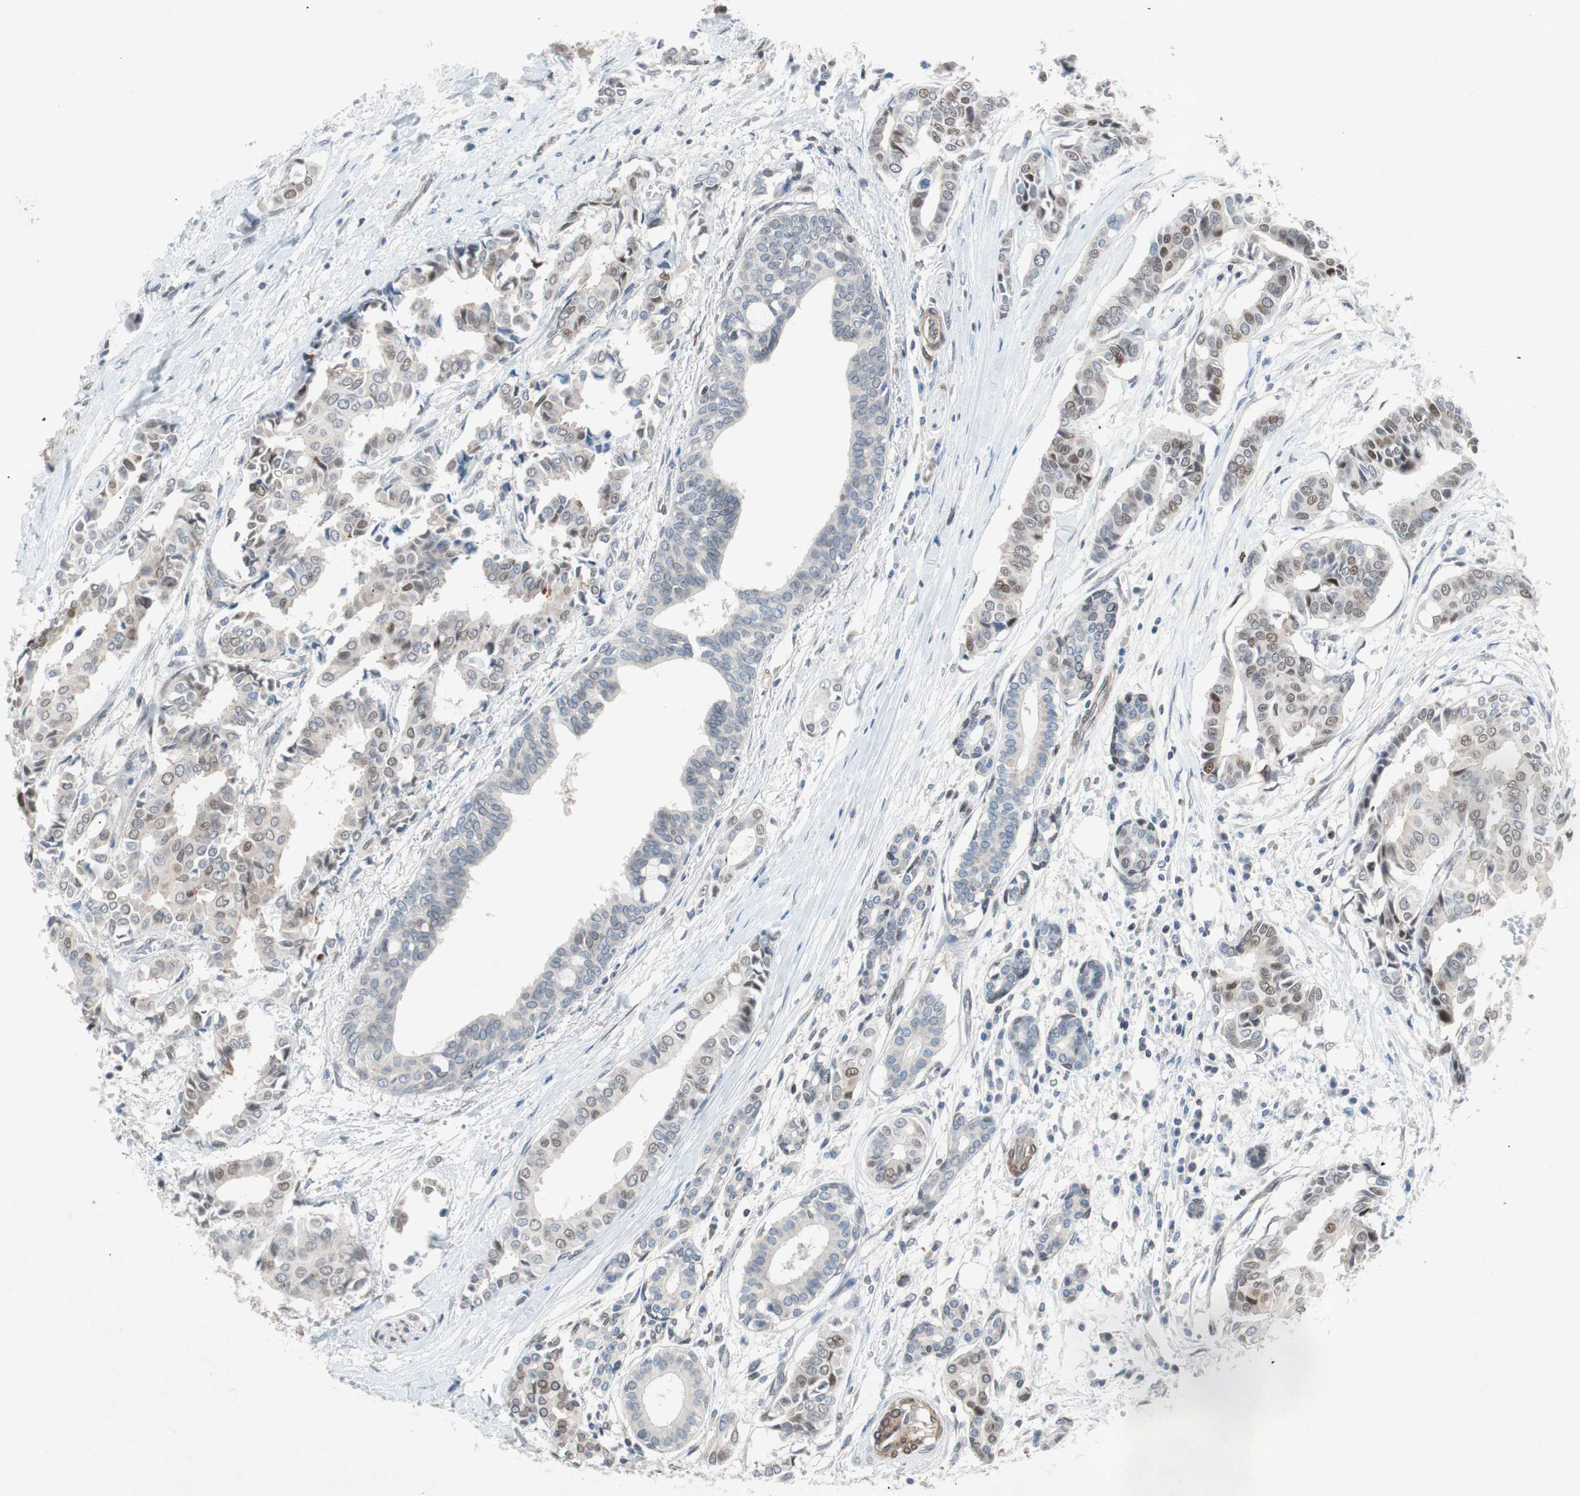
{"staining": {"intensity": "moderate", "quantity": "25%-75%", "location": "nuclear"}, "tissue": "head and neck cancer", "cell_type": "Tumor cells", "image_type": "cancer", "snomed": [{"axis": "morphology", "description": "Adenocarcinoma, NOS"}, {"axis": "topography", "description": "Salivary gland"}, {"axis": "topography", "description": "Head-Neck"}], "caption": "Brown immunohistochemical staining in head and neck cancer displays moderate nuclear expression in about 25%-75% of tumor cells. (DAB (3,3'-diaminobenzidine) IHC with brightfield microscopy, high magnification).", "gene": "ARNT2", "patient": {"sex": "female", "age": 59}}